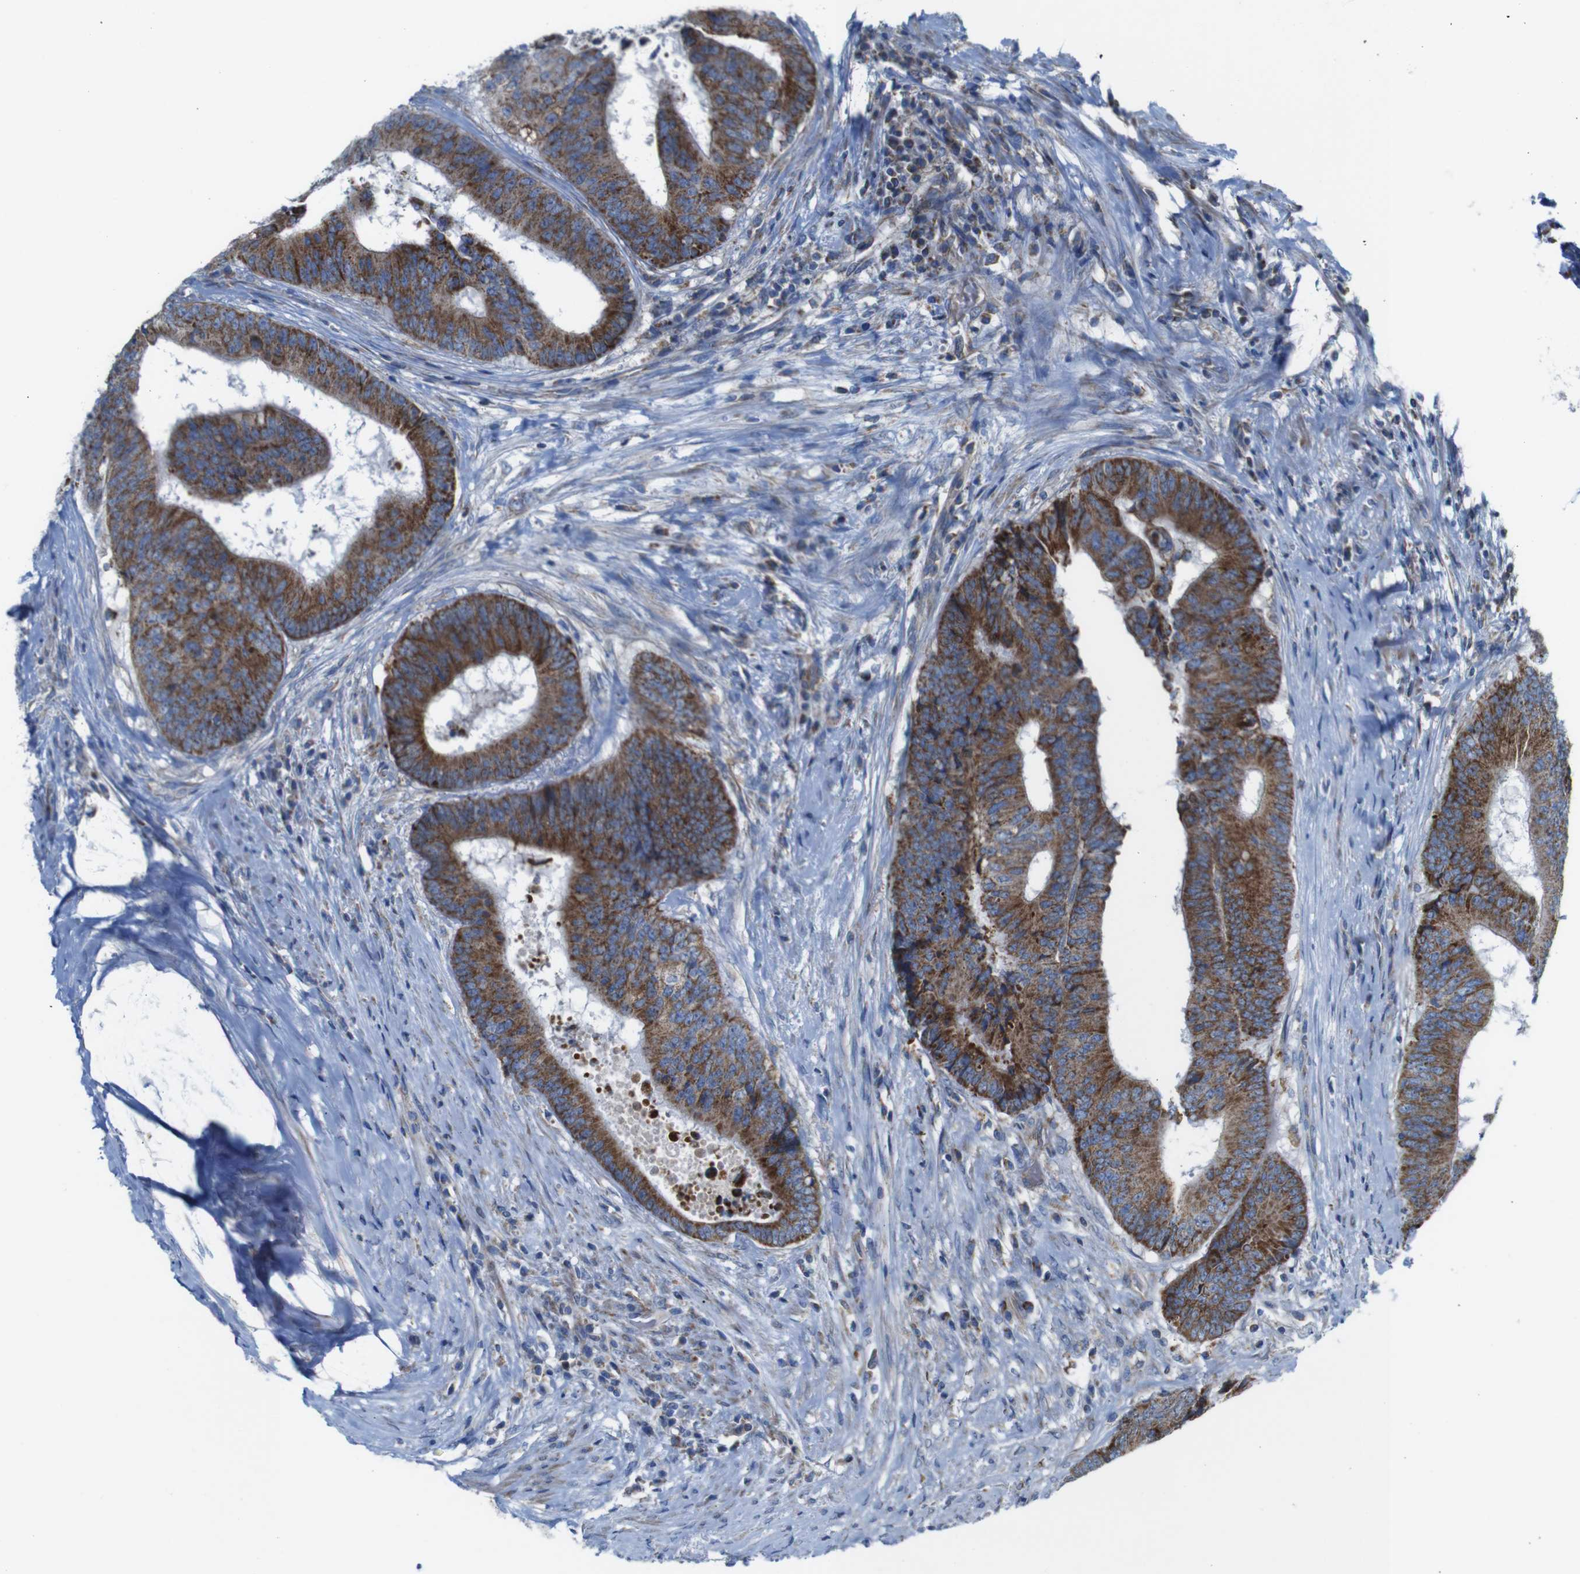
{"staining": {"intensity": "strong", "quantity": ">75%", "location": "cytoplasmic/membranous"}, "tissue": "colorectal cancer", "cell_type": "Tumor cells", "image_type": "cancer", "snomed": [{"axis": "morphology", "description": "Adenocarcinoma, NOS"}, {"axis": "topography", "description": "Rectum"}], "caption": "Brown immunohistochemical staining in colorectal cancer (adenocarcinoma) exhibits strong cytoplasmic/membranous staining in about >75% of tumor cells. The protein of interest is shown in brown color, while the nuclei are stained blue.", "gene": "PDCD1LG2", "patient": {"sex": "male", "age": 72}}